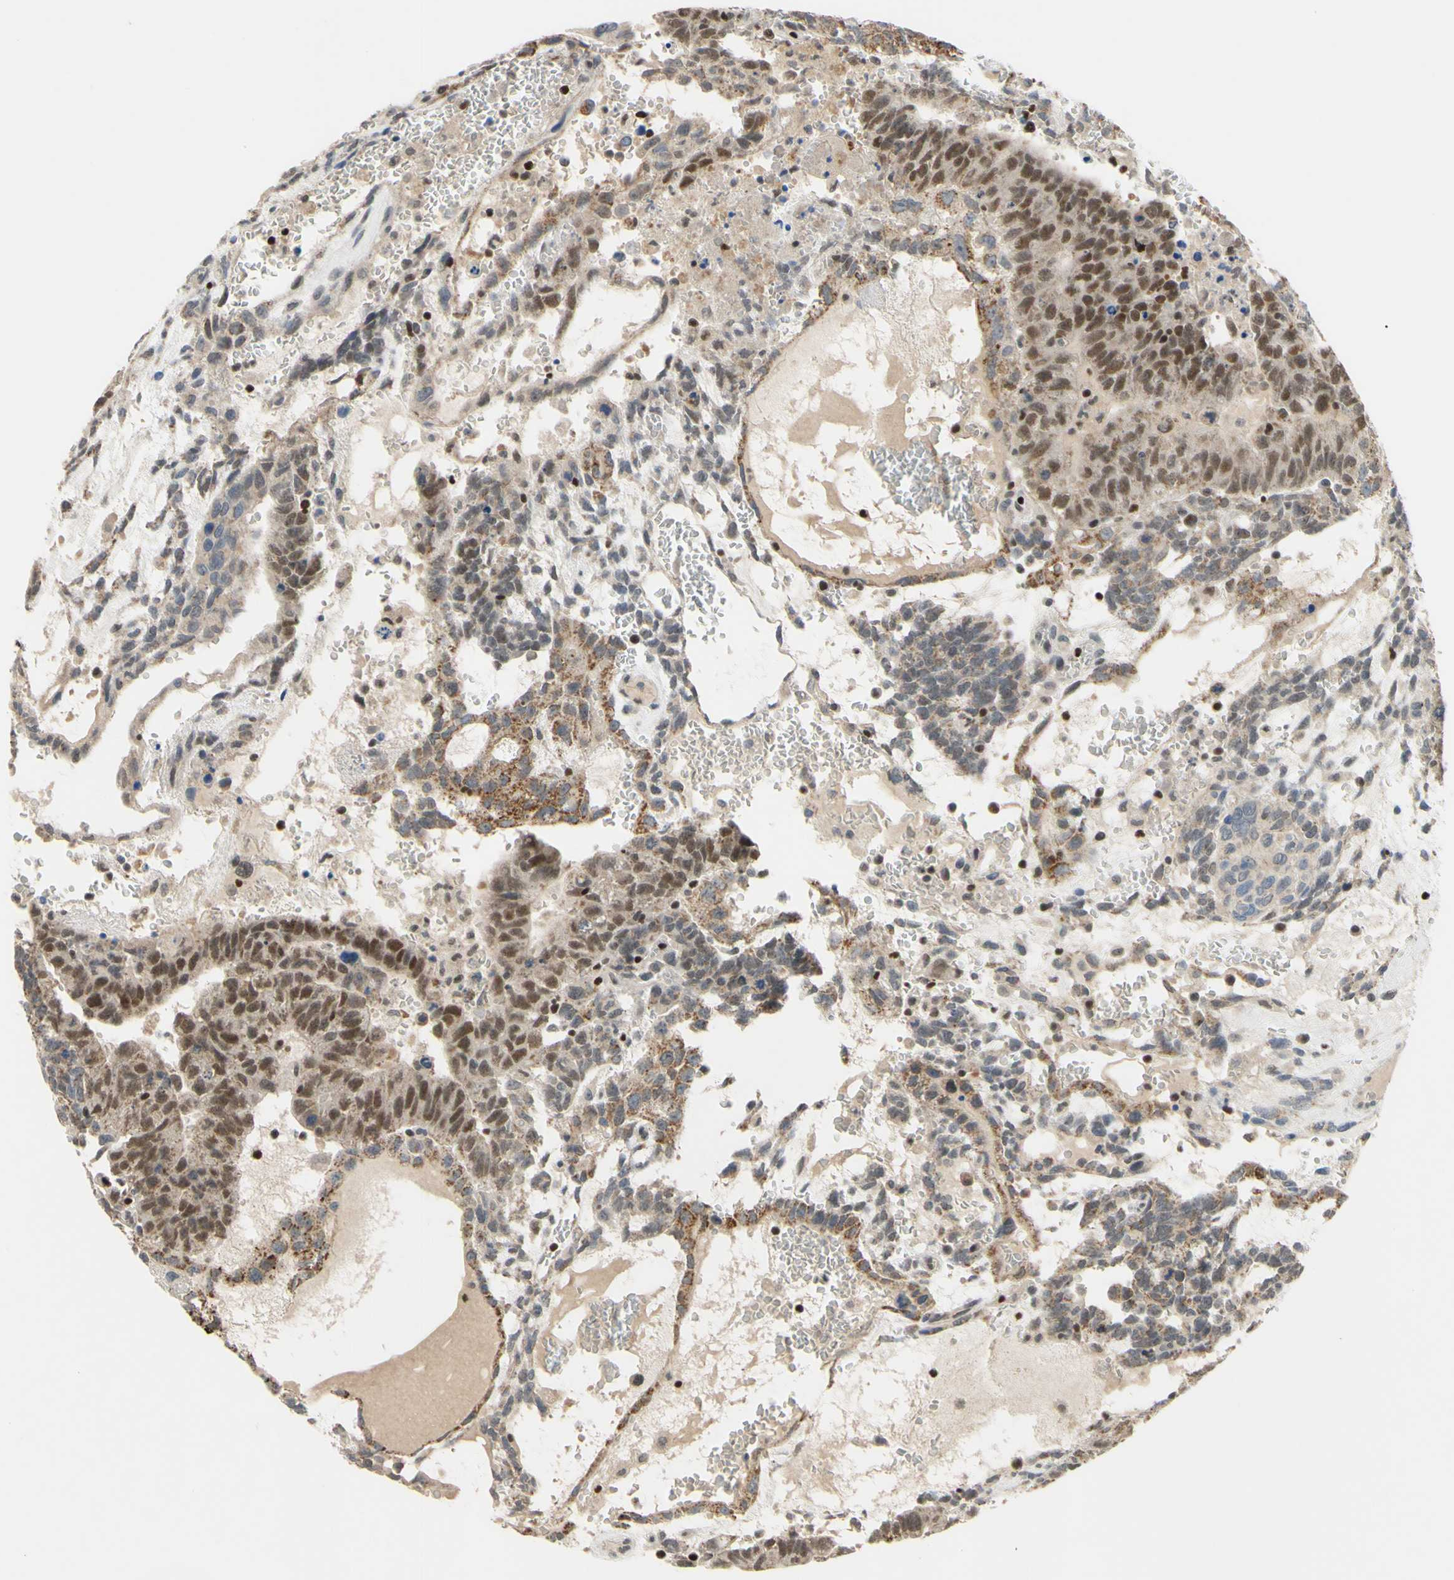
{"staining": {"intensity": "weak", "quantity": ">75%", "location": "cytoplasmic/membranous,nuclear"}, "tissue": "testis cancer", "cell_type": "Tumor cells", "image_type": "cancer", "snomed": [{"axis": "morphology", "description": "Seminoma, NOS"}, {"axis": "morphology", "description": "Carcinoma, Embryonal, NOS"}, {"axis": "topography", "description": "Testis"}], "caption": "Immunohistochemistry photomicrograph of human testis cancer (seminoma) stained for a protein (brown), which demonstrates low levels of weak cytoplasmic/membranous and nuclear positivity in approximately >75% of tumor cells.", "gene": "SP4", "patient": {"sex": "male", "age": 52}}